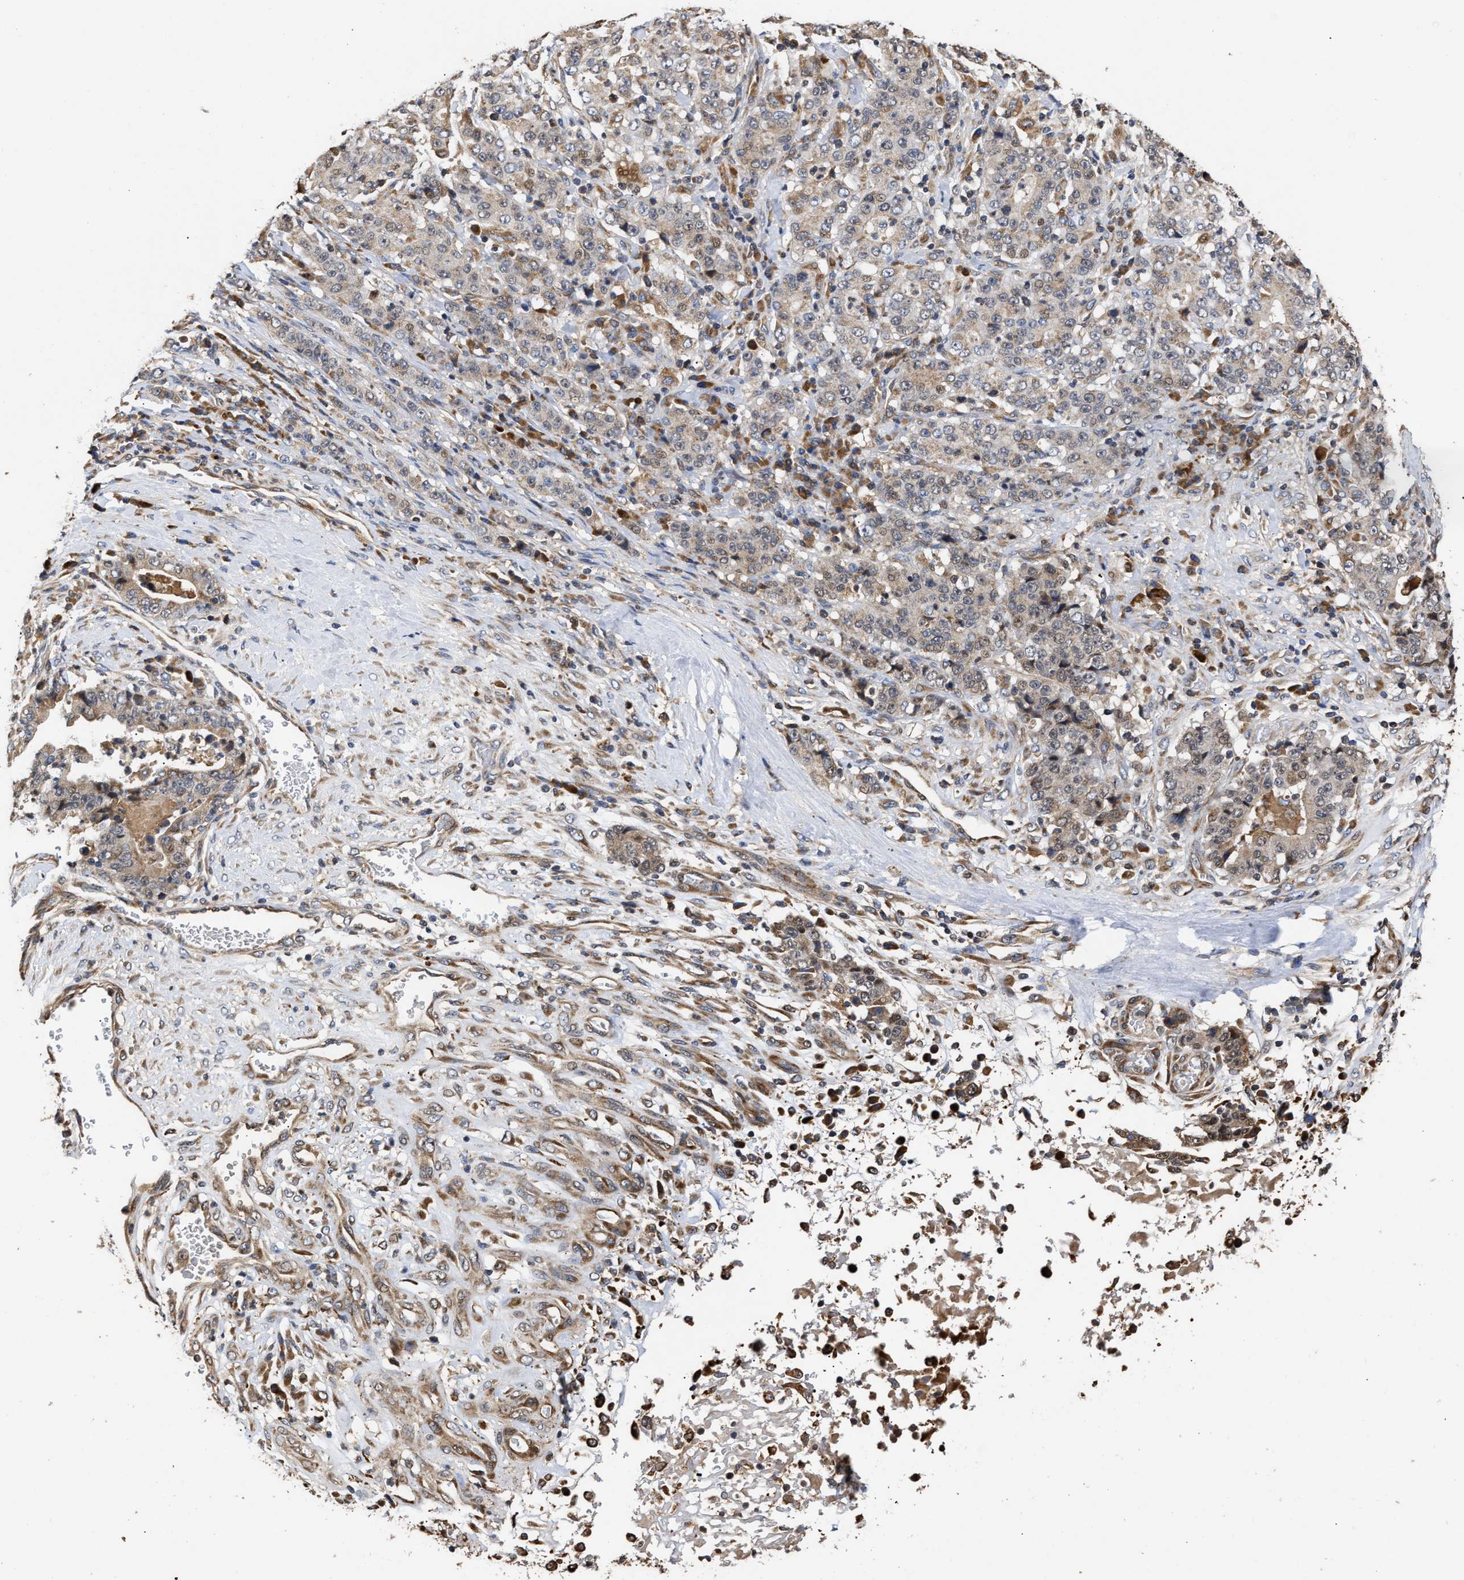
{"staining": {"intensity": "weak", "quantity": "25%-75%", "location": "cytoplasmic/membranous"}, "tissue": "stomach cancer", "cell_type": "Tumor cells", "image_type": "cancer", "snomed": [{"axis": "morphology", "description": "Normal tissue, NOS"}, {"axis": "morphology", "description": "Adenocarcinoma, NOS"}, {"axis": "topography", "description": "Stomach, upper"}, {"axis": "topography", "description": "Stomach"}], "caption": "Approximately 25%-75% of tumor cells in stomach cancer exhibit weak cytoplasmic/membranous protein staining as visualized by brown immunohistochemical staining.", "gene": "GOSR1", "patient": {"sex": "male", "age": 59}}